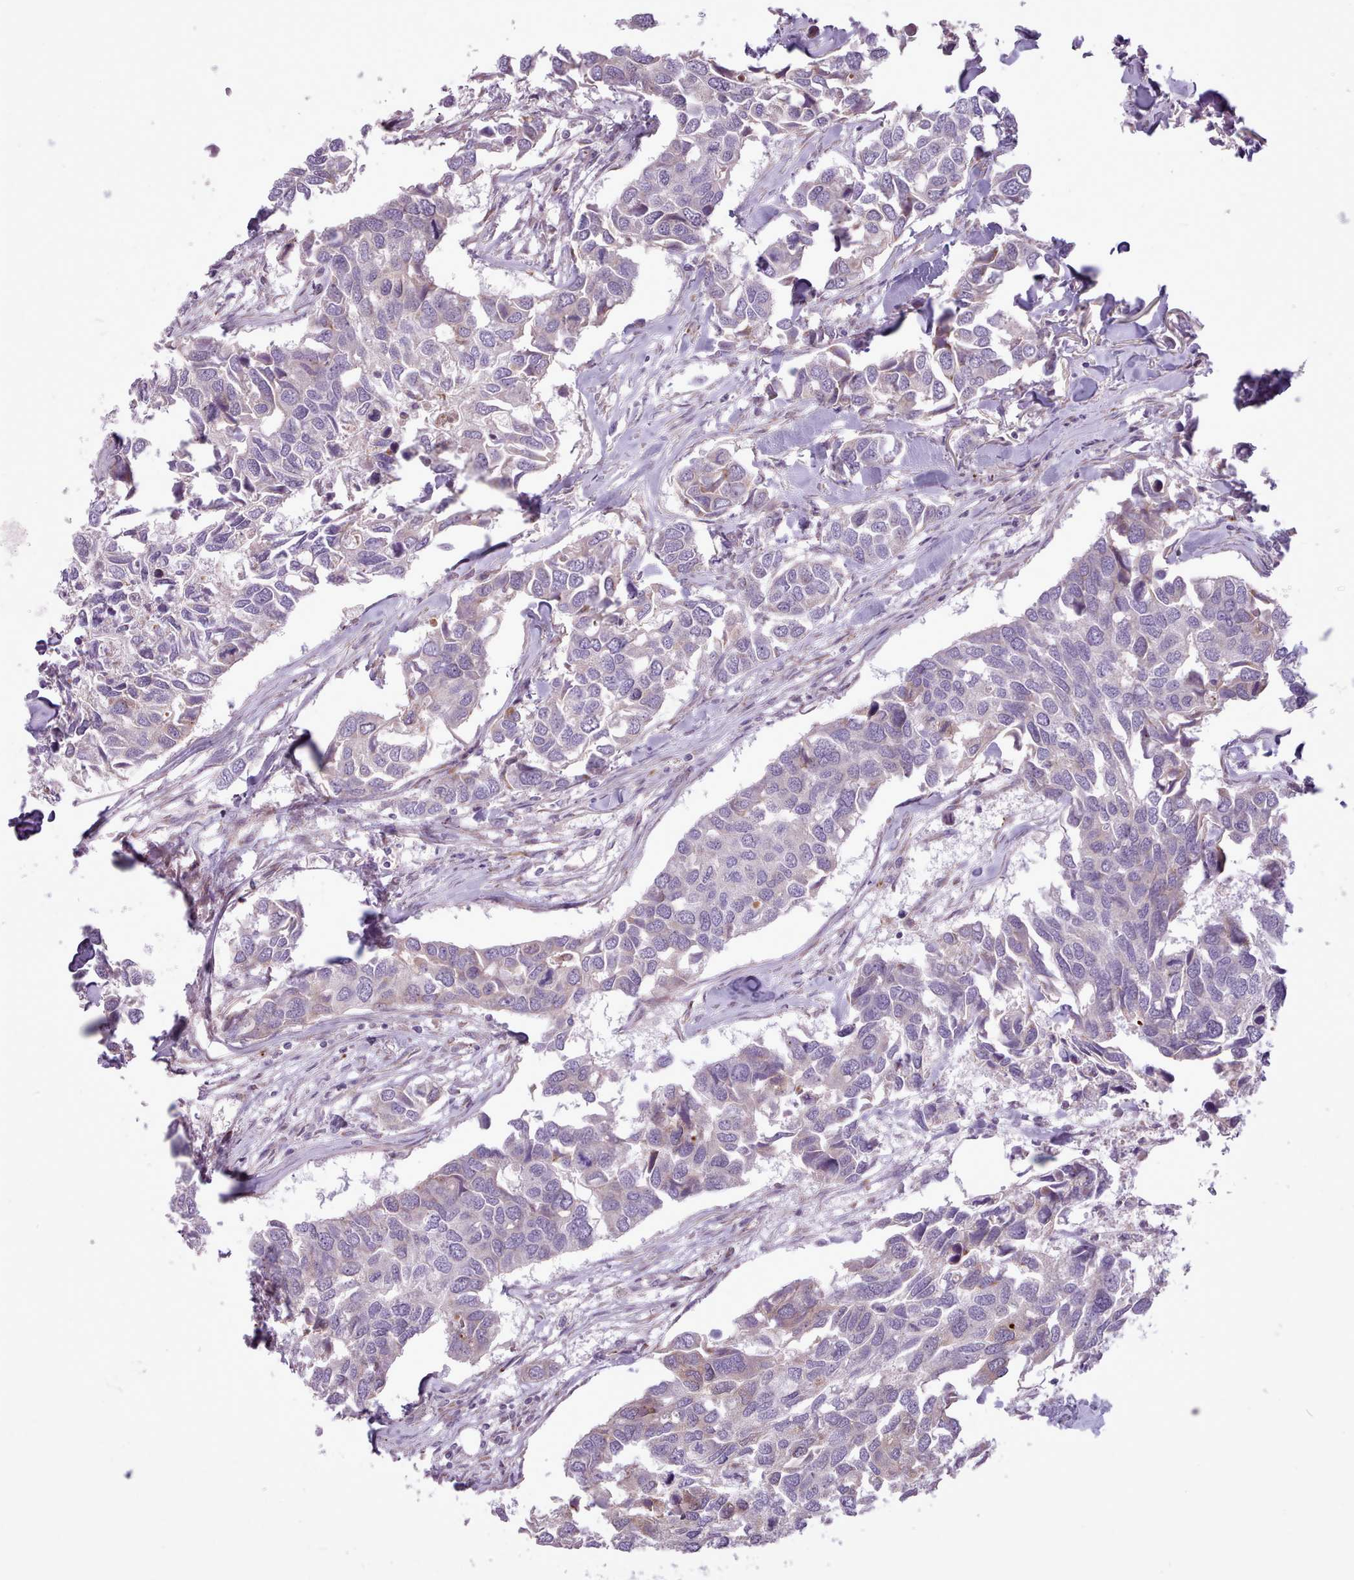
{"staining": {"intensity": "negative", "quantity": "none", "location": "none"}, "tissue": "breast cancer", "cell_type": "Tumor cells", "image_type": "cancer", "snomed": [{"axis": "morphology", "description": "Duct carcinoma"}, {"axis": "topography", "description": "Breast"}], "caption": "Breast cancer stained for a protein using immunohistochemistry (IHC) shows no expression tumor cells.", "gene": "AVL9", "patient": {"sex": "female", "age": 83}}